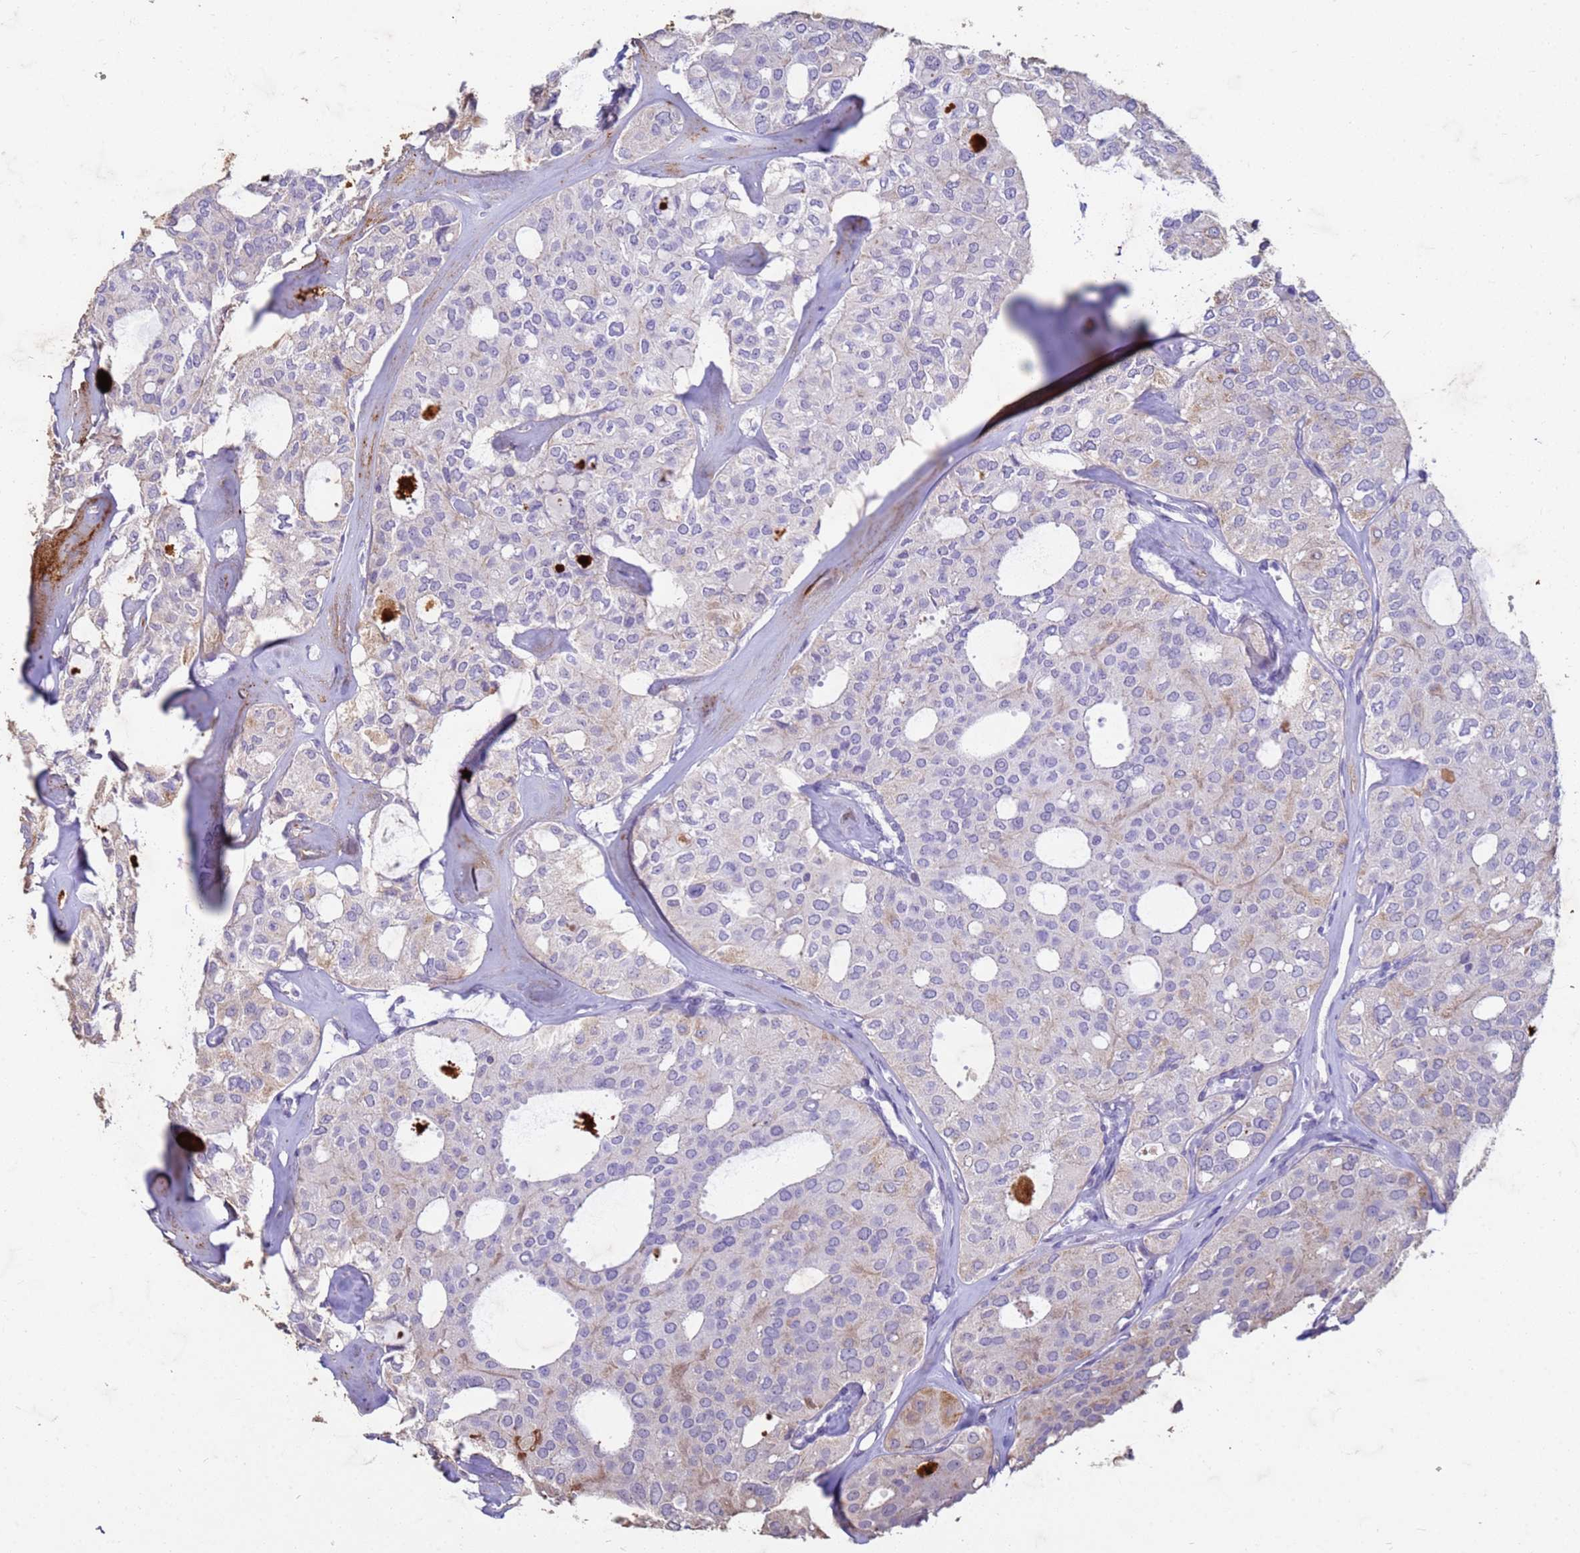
{"staining": {"intensity": "negative", "quantity": "none", "location": "none"}, "tissue": "thyroid cancer", "cell_type": "Tumor cells", "image_type": "cancer", "snomed": [{"axis": "morphology", "description": "Follicular adenoma carcinoma, NOS"}, {"axis": "topography", "description": "Thyroid gland"}], "caption": "Micrograph shows no significant protein expression in tumor cells of thyroid cancer. The staining is performed using DAB (3,3'-diaminobenzidine) brown chromogen with nuclei counter-stained in using hematoxylin.", "gene": "SLC25A15", "patient": {"sex": "male", "age": 75}}